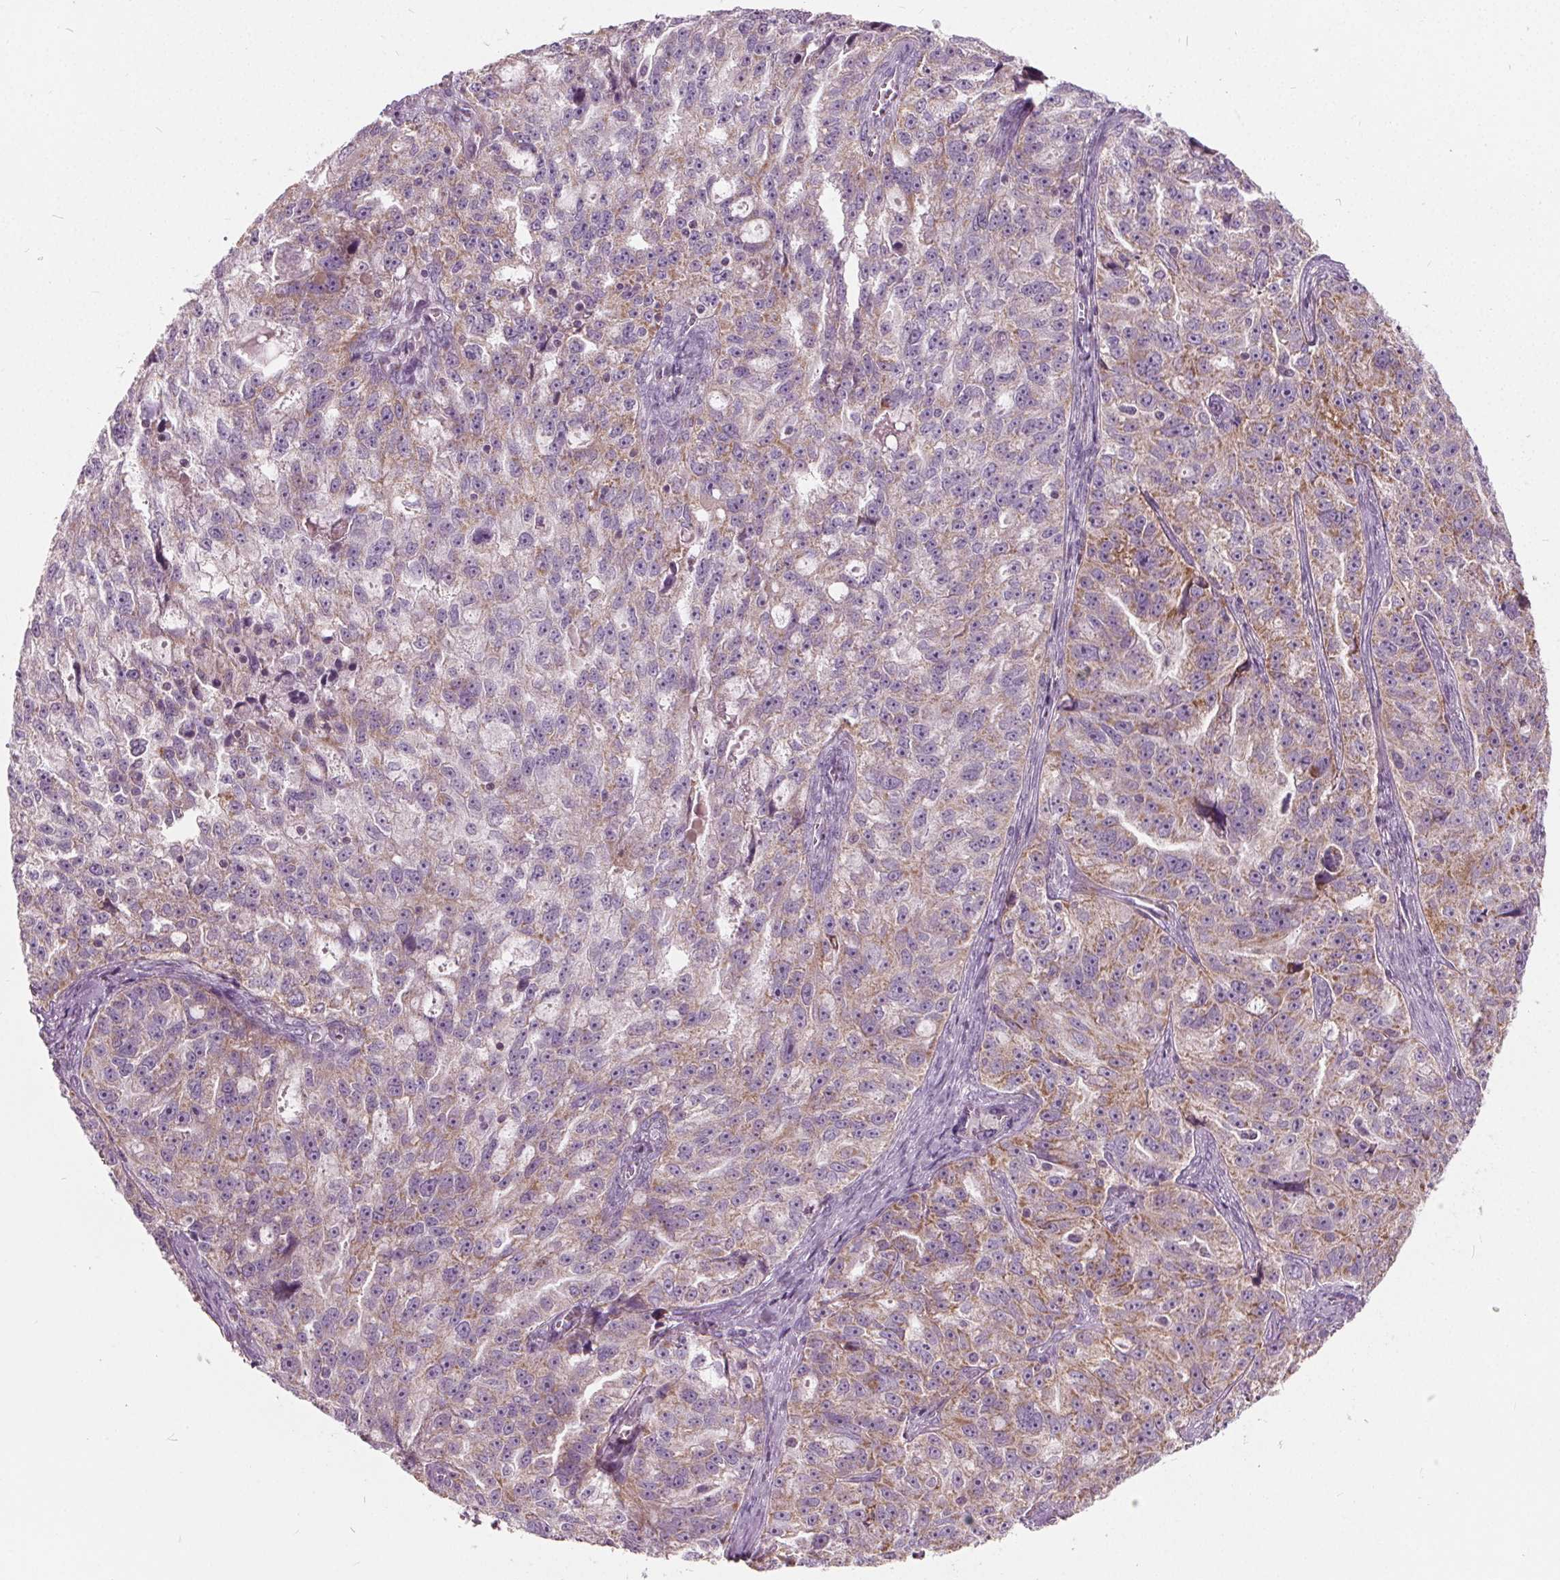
{"staining": {"intensity": "moderate", "quantity": ">75%", "location": "cytoplasmic/membranous"}, "tissue": "ovarian cancer", "cell_type": "Tumor cells", "image_type": "cancer", "snomed": [{"axis": "morphology", "description": "Cystadenocarcinoma, serous, NOS"}, {"axis": "topography", "description": "Ovary"}], "caption": "There is medium levels of moderate cytoplasmic/membranous staining in tumor cells of ovarian cancer, as demonstrated by immunohistochemical staining (brown color).", "gene": "ECI2", "patient": {"sex": "female", "age": 51}}